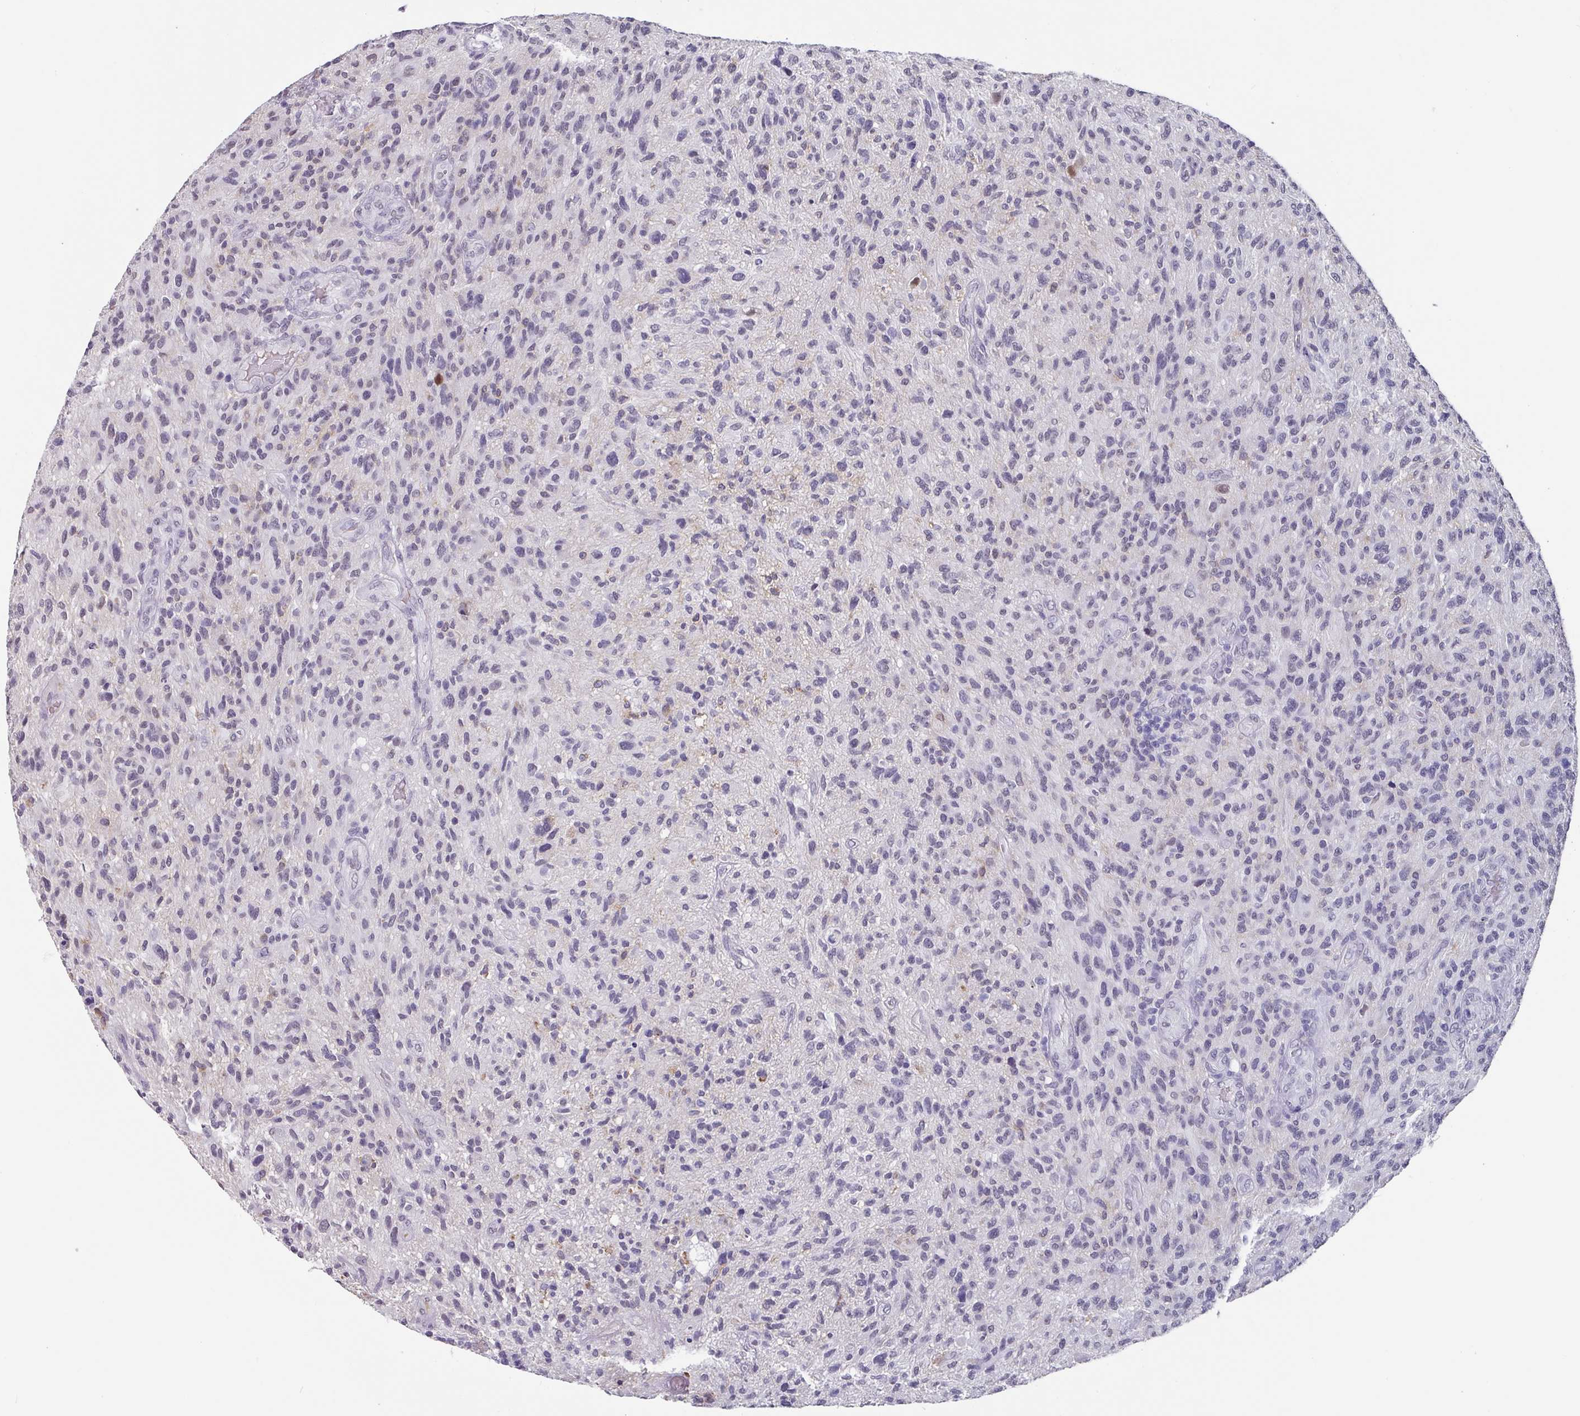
{"staining": {"intensity": "negative", "quantity": "none", "location": "none"}, "tissue": "glioma", "cell_type": "Tumor cells", "image_type": "cancer", "snomed": [{"axis": "morphology", "description": "Glioma, malignant, High grade"}, {"axis": "topography", "description": "Brain"}], "caption": "This is a photomicrograph of immunohistochemistry staining of malignant glioma (high-grade), which shows no positivity in tumor cells.", "gene": "C1QB", "patient": {"sex": "male", "age": 47}}